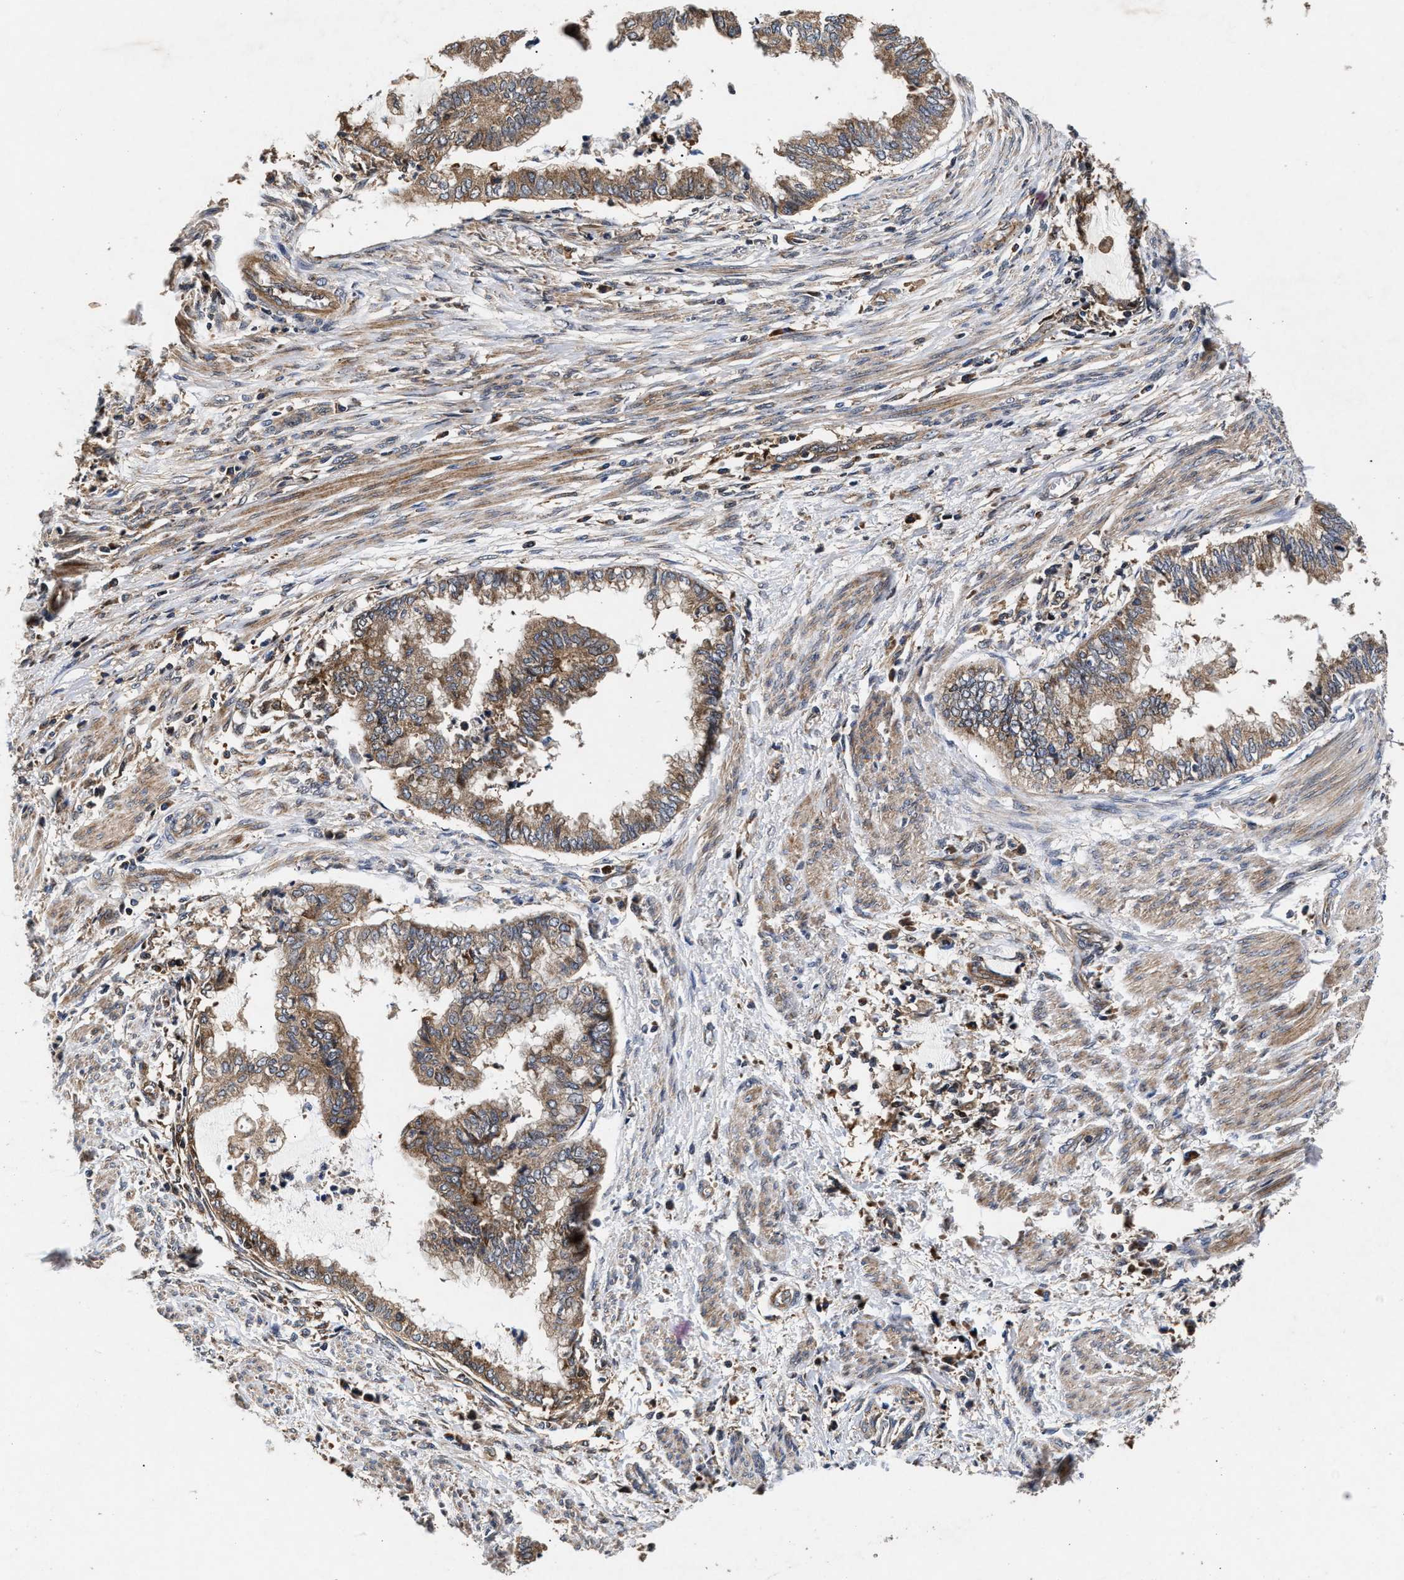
{"staining": {"intensity": "moderate", "quantity": ">75%", "location": "cytoplasmic/membranous"}, "tissue": "endometrial cancer", "cell_type": "Tumor cells", "image_type": "cancer", "snomed": [{"axis": "morphology", "description": "Necrosis, NOS"}, {"axis": "morphology", "description": "Adenocarcinoma, NOS"}, {"axis": "topography", "description": "Endometrium"}], "caption": "Endometrial cancer stained with DAB immunohistochemistry (IHC) exhibits medium levels of moderate cytoplasmic/membranous positivity in about >75% of tumor cells.", "gene": "NFKB2", "patient": {"sex": "female", "age": 79}}